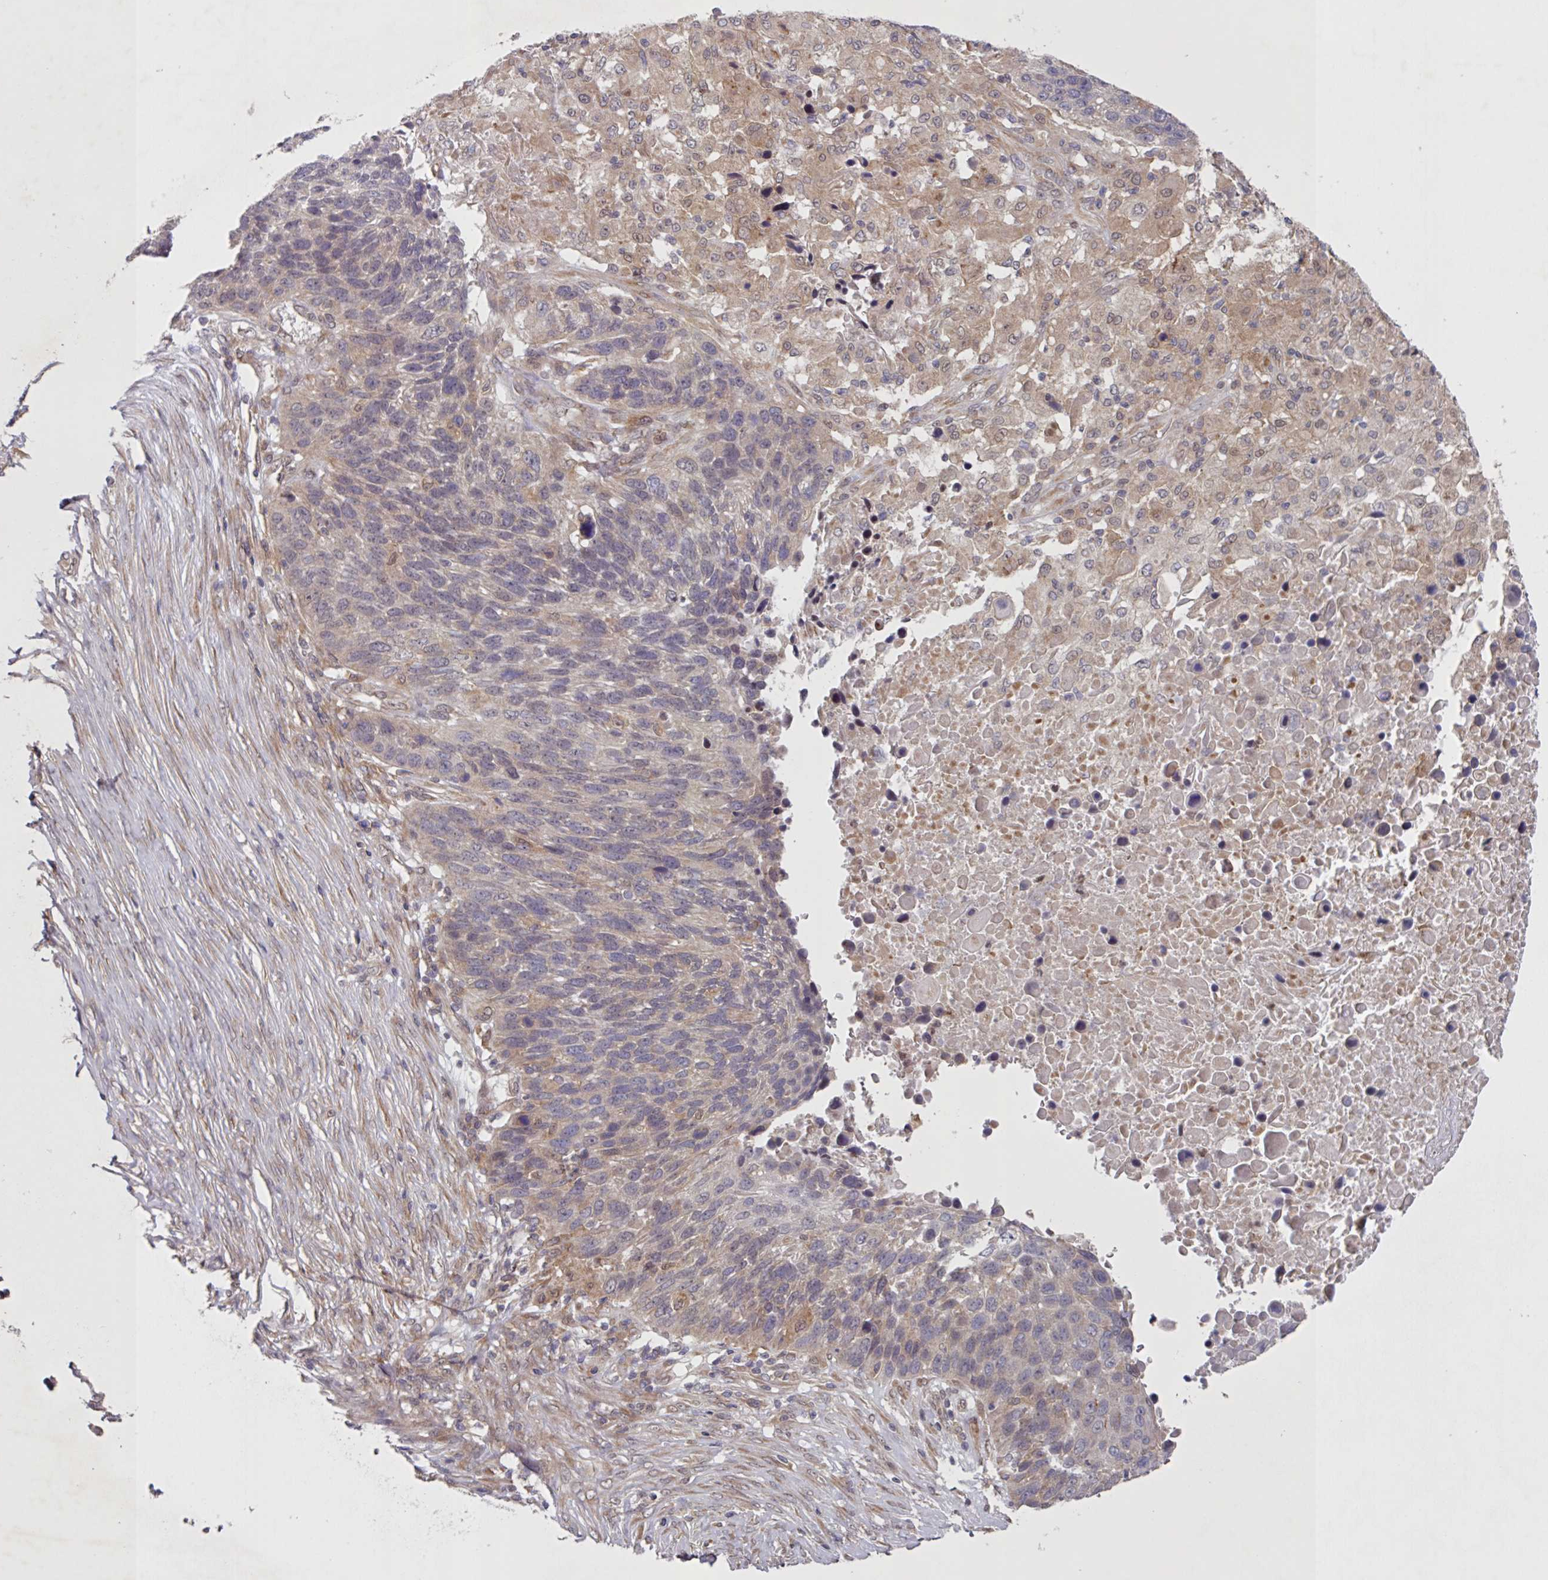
{"staining": {"intensity": "weak", "quantity": "<25%", "location": "cytoplasmic/membranous"}, "tissue": "lung cancer", "cell_type": "Tumor cells", "image_type": "cancer", "snomed": [{"axis": "morphology", "description": "Normal tissue, NOS"}, {"axis": "morphology", "description": "Squamous cell carcinoma, NOS"}, {"axis": "topography", "description": "Lymph node"}, {"axis": "topography", "description": "Lung"}], "caption": "Immunohistochemical staining of lung squamous cell carcinoma exhibits no significant staining in tumor cells. The staining was performed using DAB (3,3'-diaminobenzidine) to visualize the protein expression in brown, while the nuclei were stained in blue with hematoxylin (Magnification: 20x).", "gene": "CAMLG", "patient": {"sex": "male", "age": 66}}